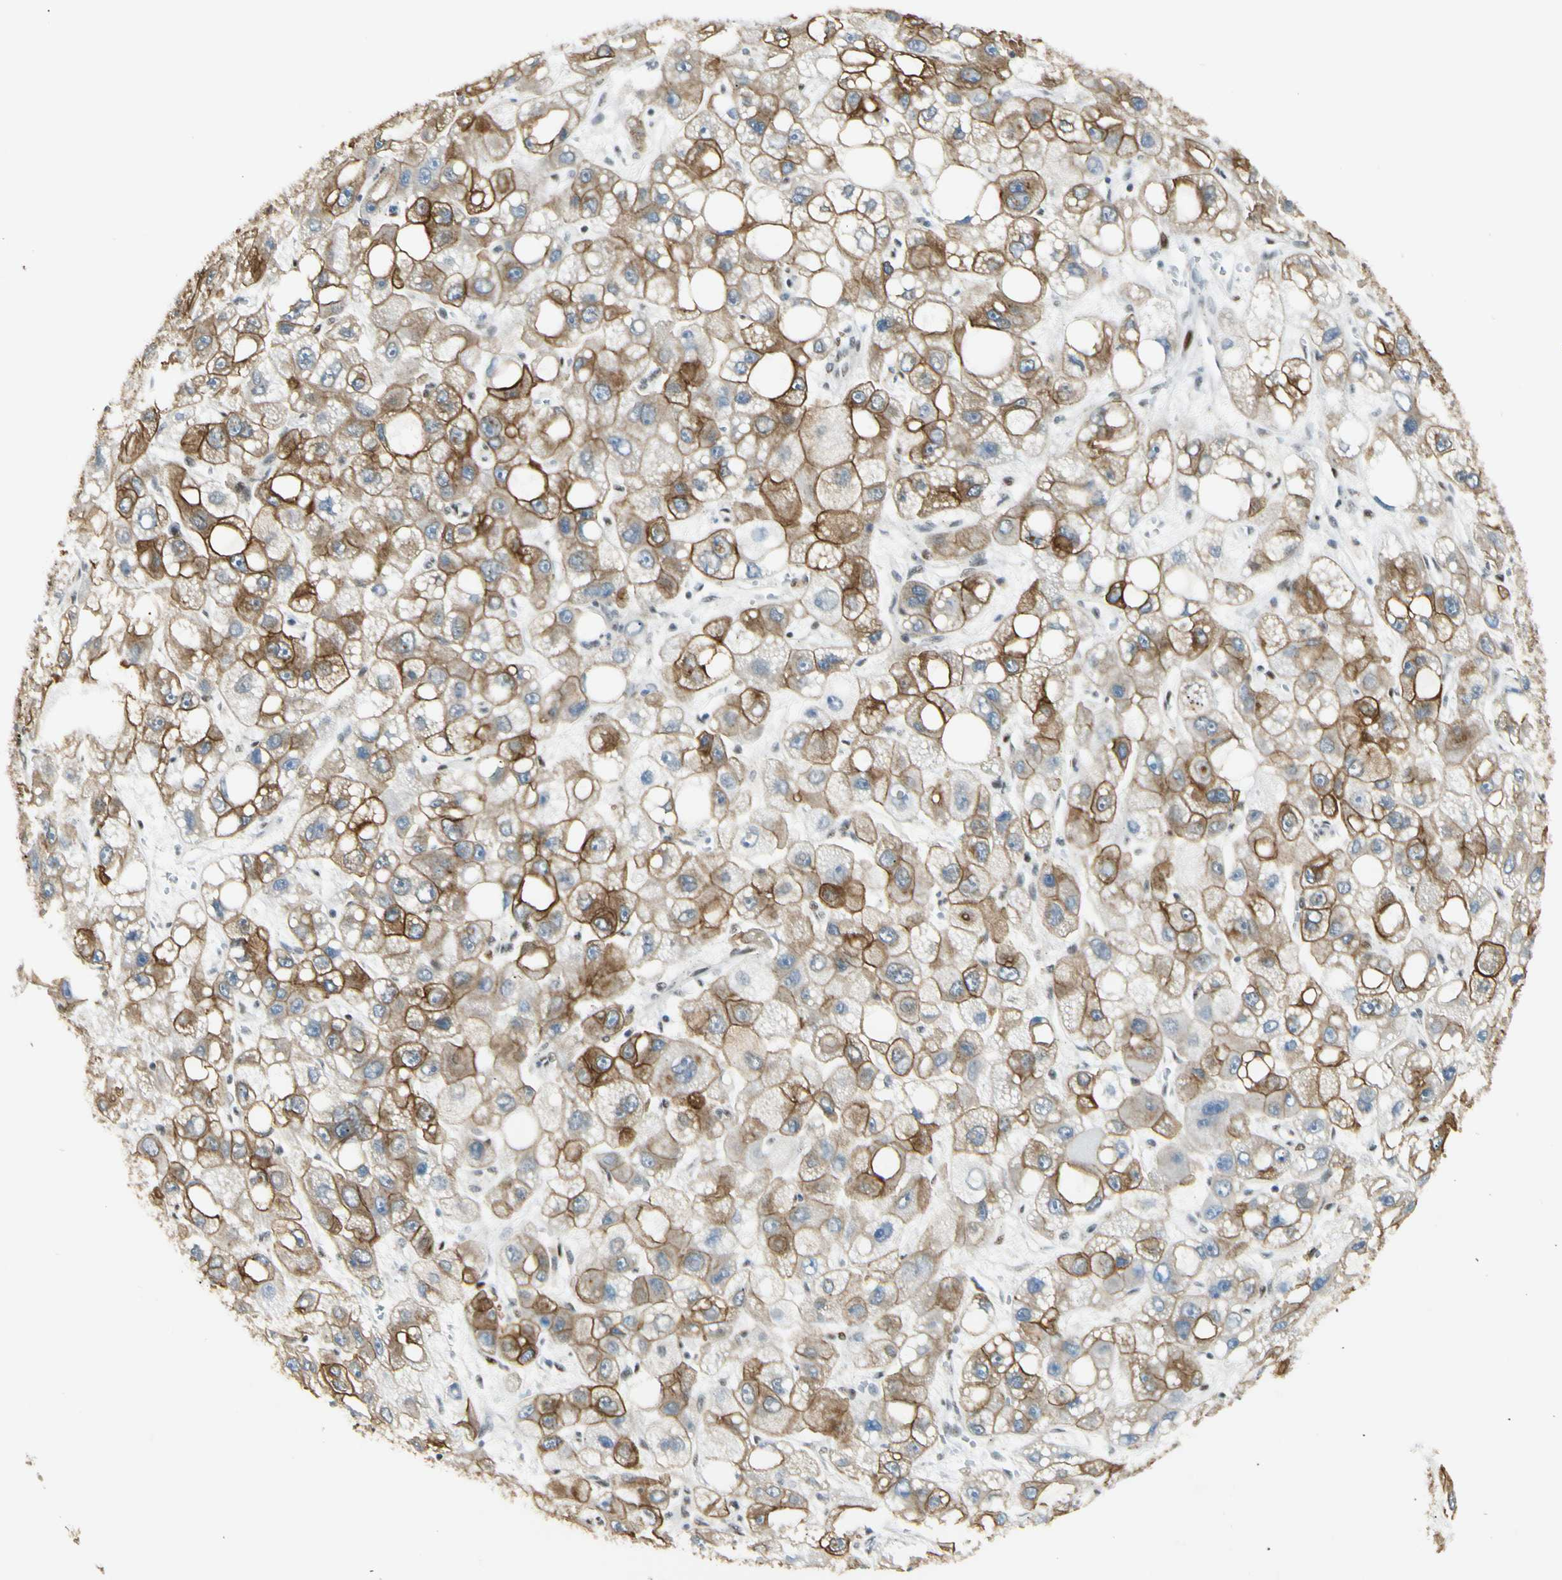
{"staining": {"intensity": "strong", "quantity": ">75%", "location": "cytoplasmic/membranous"}, "tissue": "liver cancer", "cell_type": "Tumor cells", "image_type": "cancer", "snomed": [{"axis": "morphology", "description": "Carcinoma, Hepatocellular, NOS"}, {"axis": "topography", "description": "Liver"}], "caption": "About >75% of tumor cells in liver cancer demonstrate strong cytoplasmic/membranous protein staining as visualized by brown immunohistochemical staining.", "gene": "ATXN1", "patient": {"sex": "male", "age": 55}}